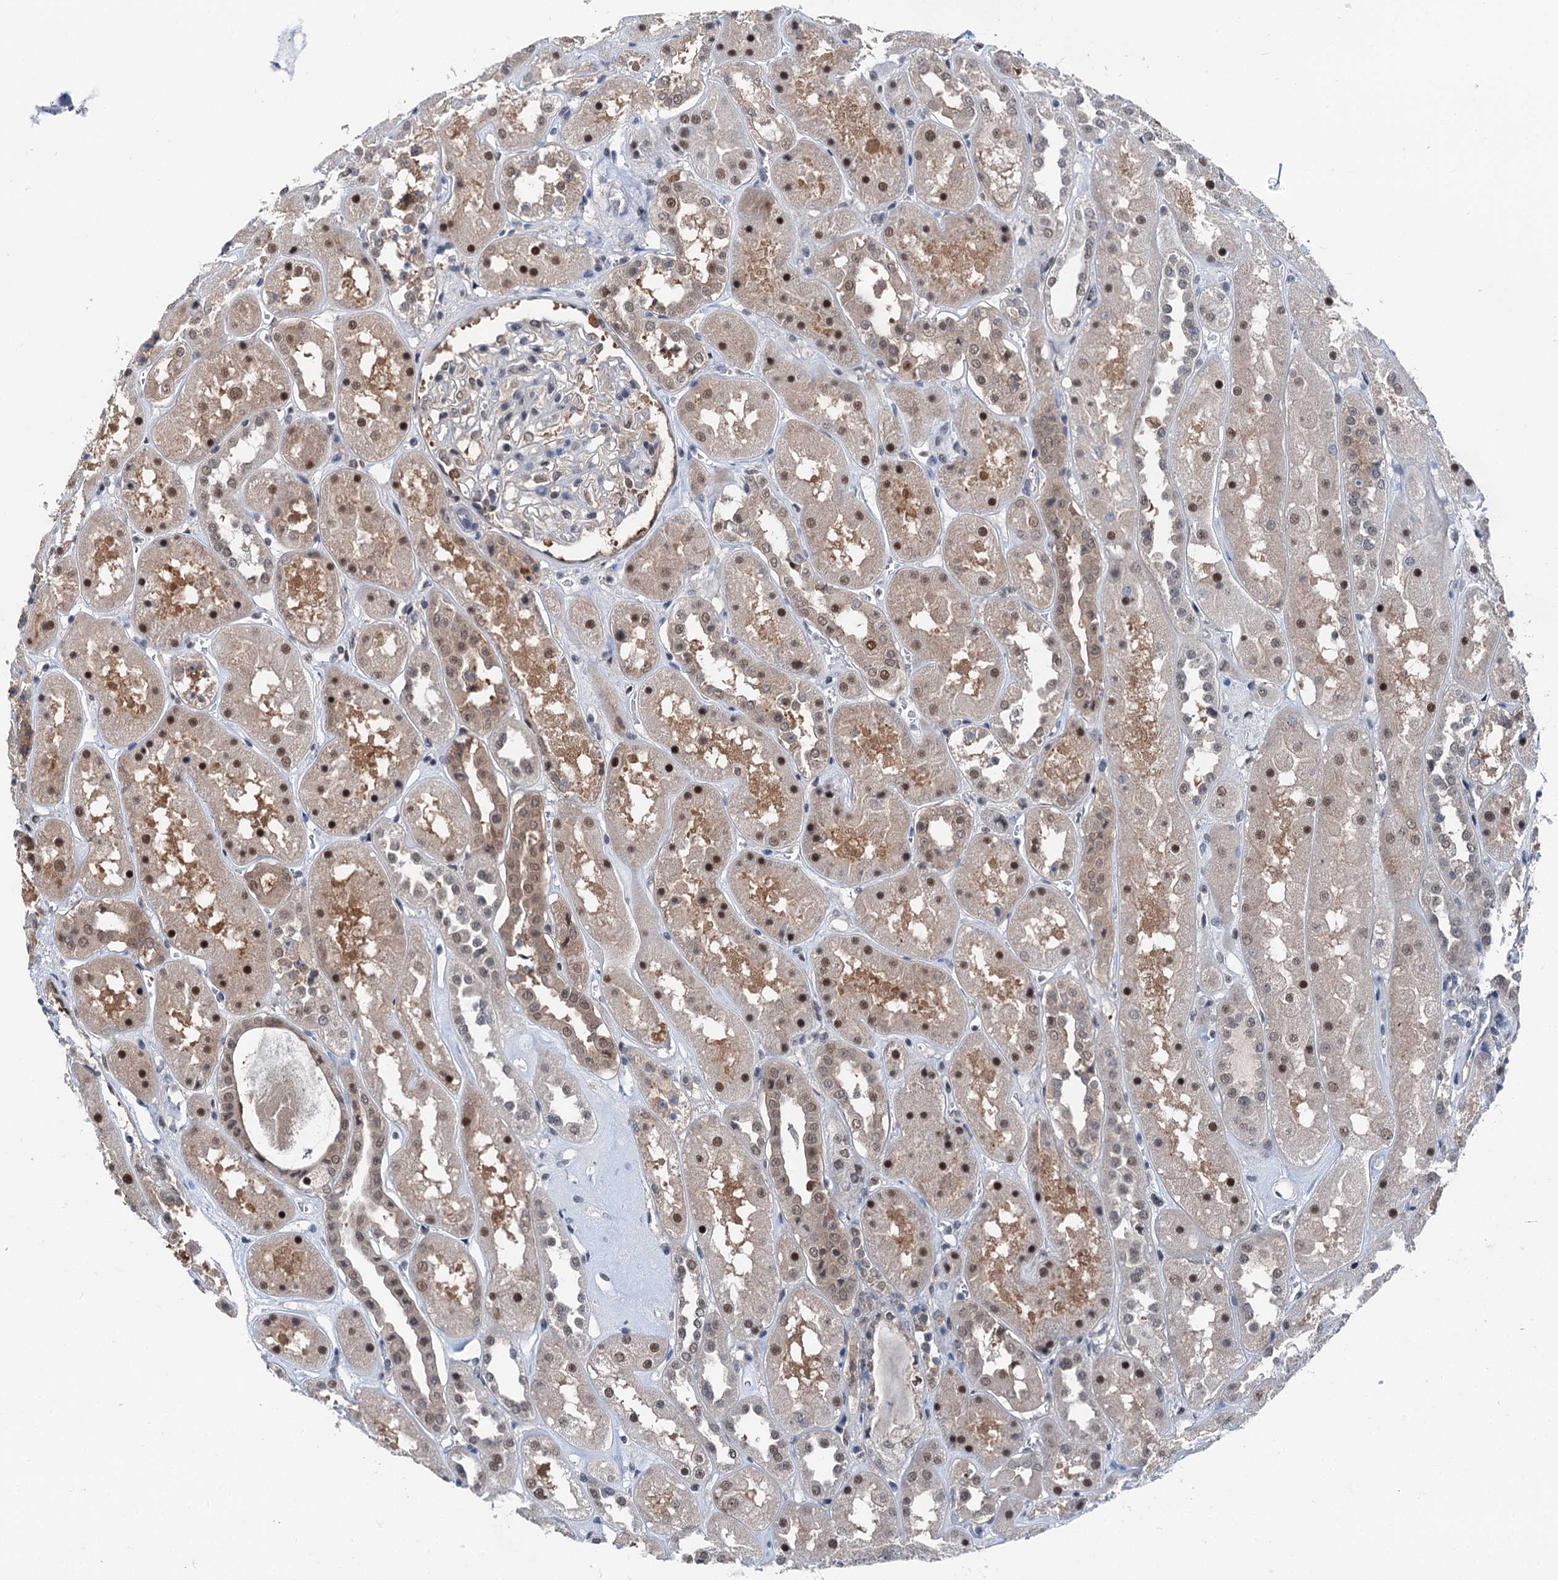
{"staining": {"intensity": "moderate", "quantity": "25%-75%", "location": "nuclear"}, "tissue": "kidney", "cell_type": "Cells in glomeruli", "image_type": "normal", "snomed": [{"axis": "morphology", "description": "Normal tissue, NOS"}, {"axis": "topography", "description": "Kidney"}], "caption": "Cells in glomeruli demonstrate medium levels of moderate nuclear staining in about 25%-75% of cells in normal kidney.", "gene": "PSMD13", "patient": {"sex": "male", "age": 70}}